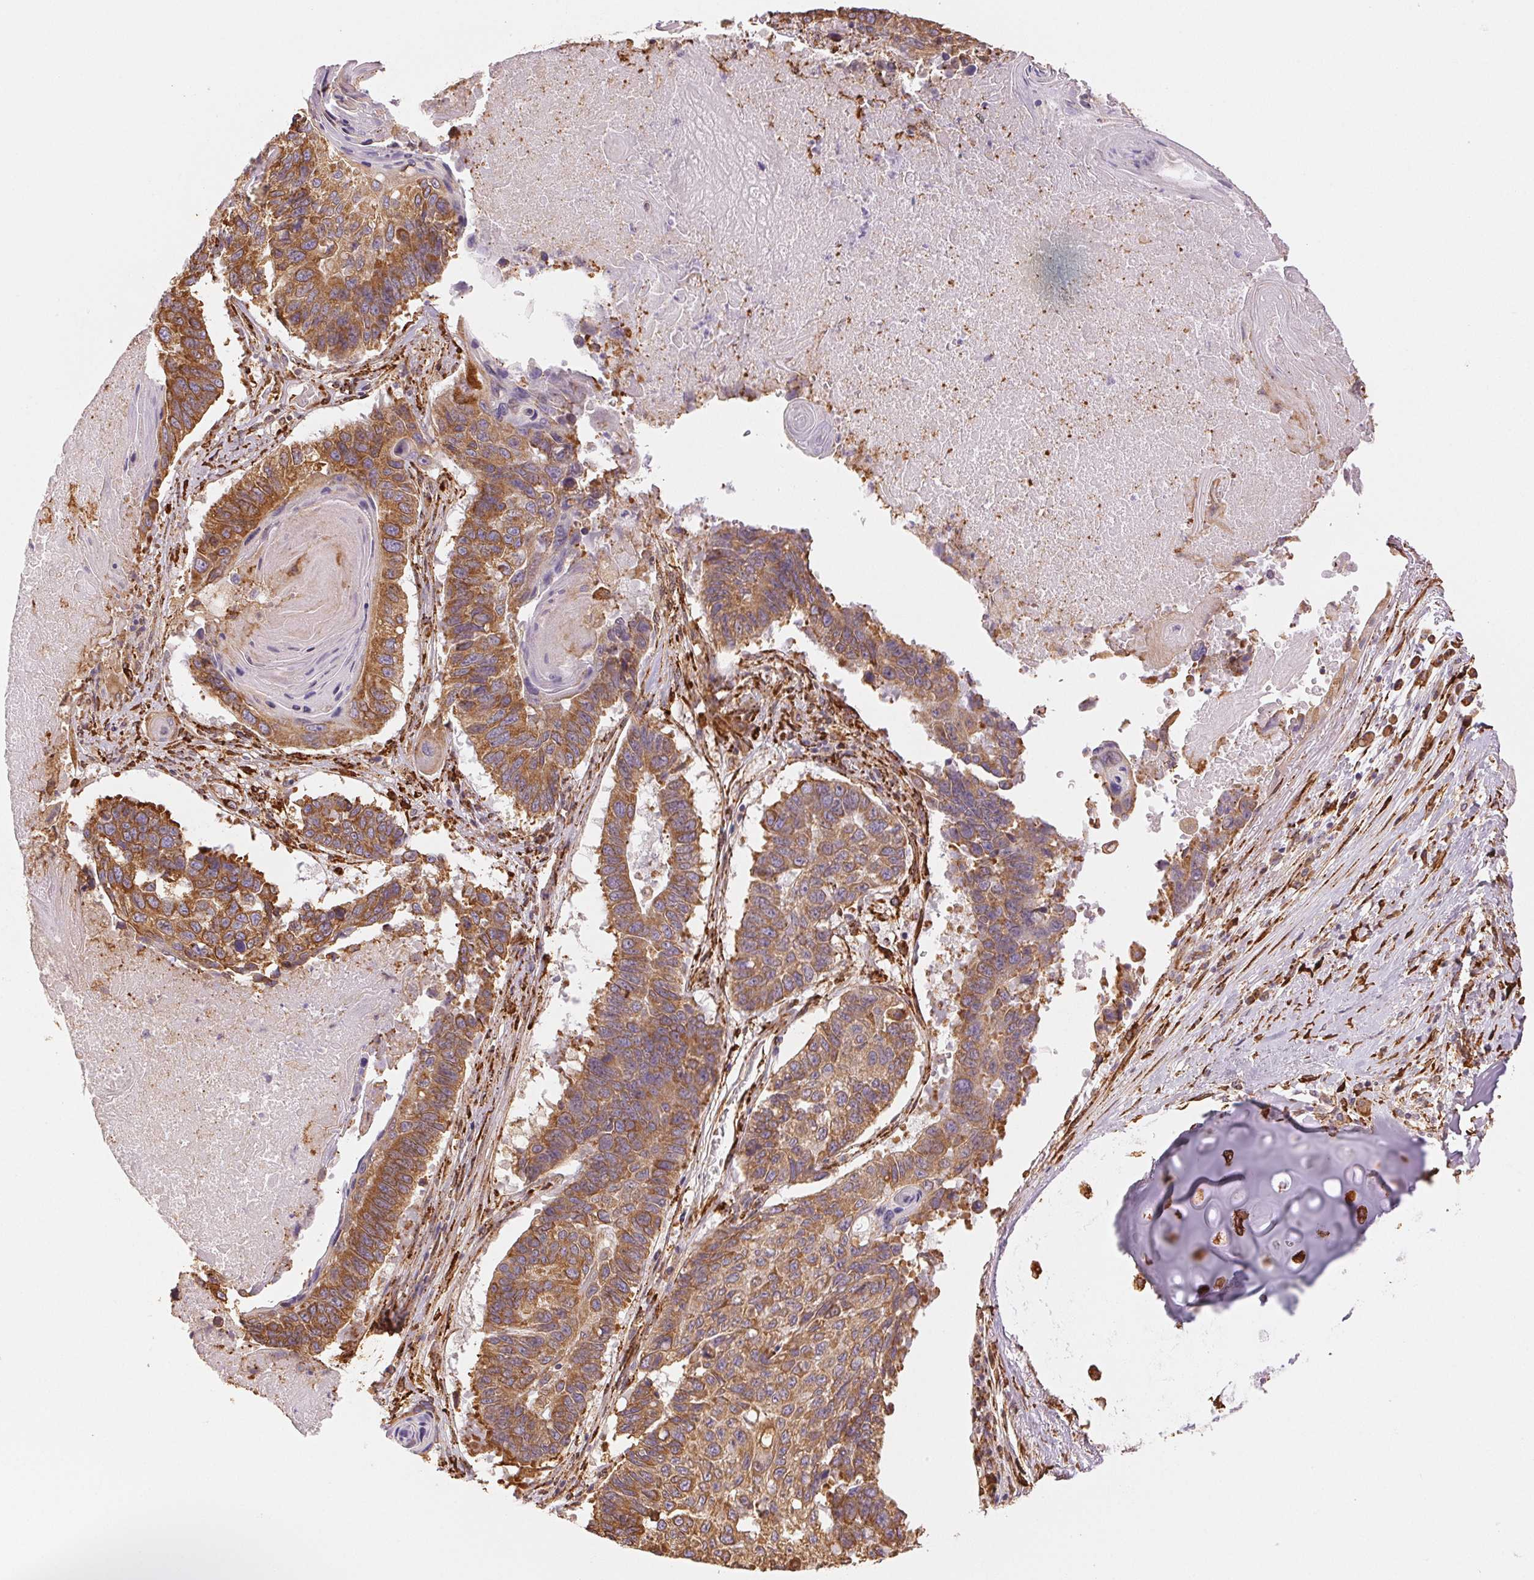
{"staining": {"intensity": "moderate", "quantity": ">75%", "location": "cytoplasmic/membranous"}, "tissue": "lung cancer", "cell_type": "Tumor cells", "image_type": "cancer", "snomed": [{"axis": "morphology", "description": "Squamous cell carcinoma, NOS"}, {"axis": "topography", "description": "Lung"}], "caption": "IHC micrograph of neoplastic tissue: lung cancer (squamous cell carcinoma) stained using immunohistochemistry (IHC) exhibits medium levels of moderate protein expression localized specifically in the cytoplasmic/membranous of tumor cells, appearing as a cytoplasmic/membranous brown color.", "gene": "RCN3", "patient": {"sex": "male", "age": 73}}